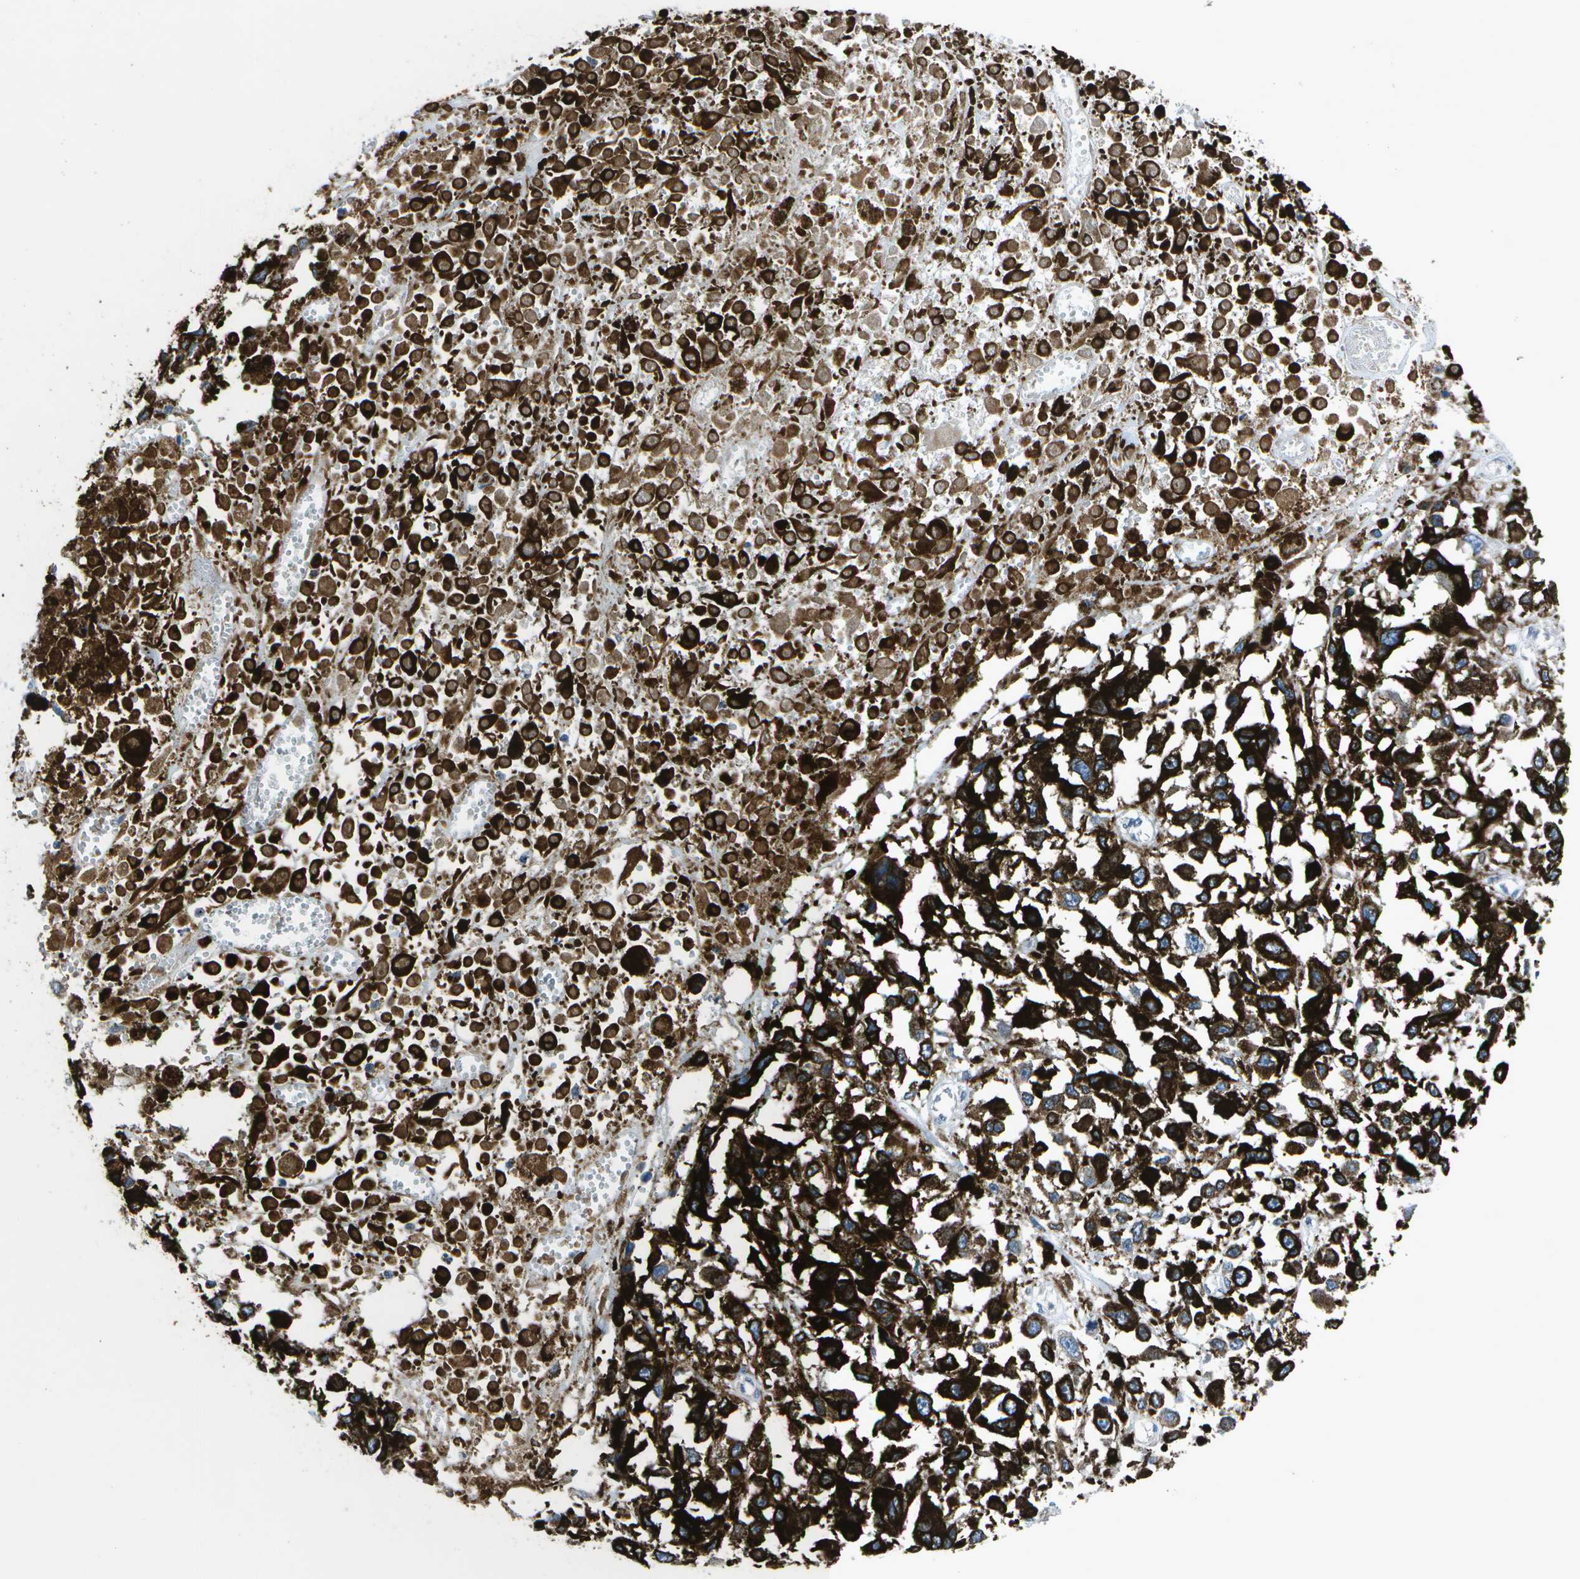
{"staining": {"intensity": "strong", "quantity": ">75%", "location": "cytoplasmic/membranous"}, "tissue": "melanoma", "cell_type": "Tumor cells", "image_type": "cancer", "snomed": [{"axis": "morphology", "description": "Malignant melanoma, Metastatic site"}, {"axis": "topography", "description": "Lymph node"}], "caption": "Immunohistochemistry (IHC) micrograph of human malignant melanoma (metastatic site) stained for a protein (brown), which exhibits high levels of strong cytoplasmic/membranous staining in approximately >75% of tumor cells.", "gene": "DCT", "patient": {"sex": "male", "age": 59}}